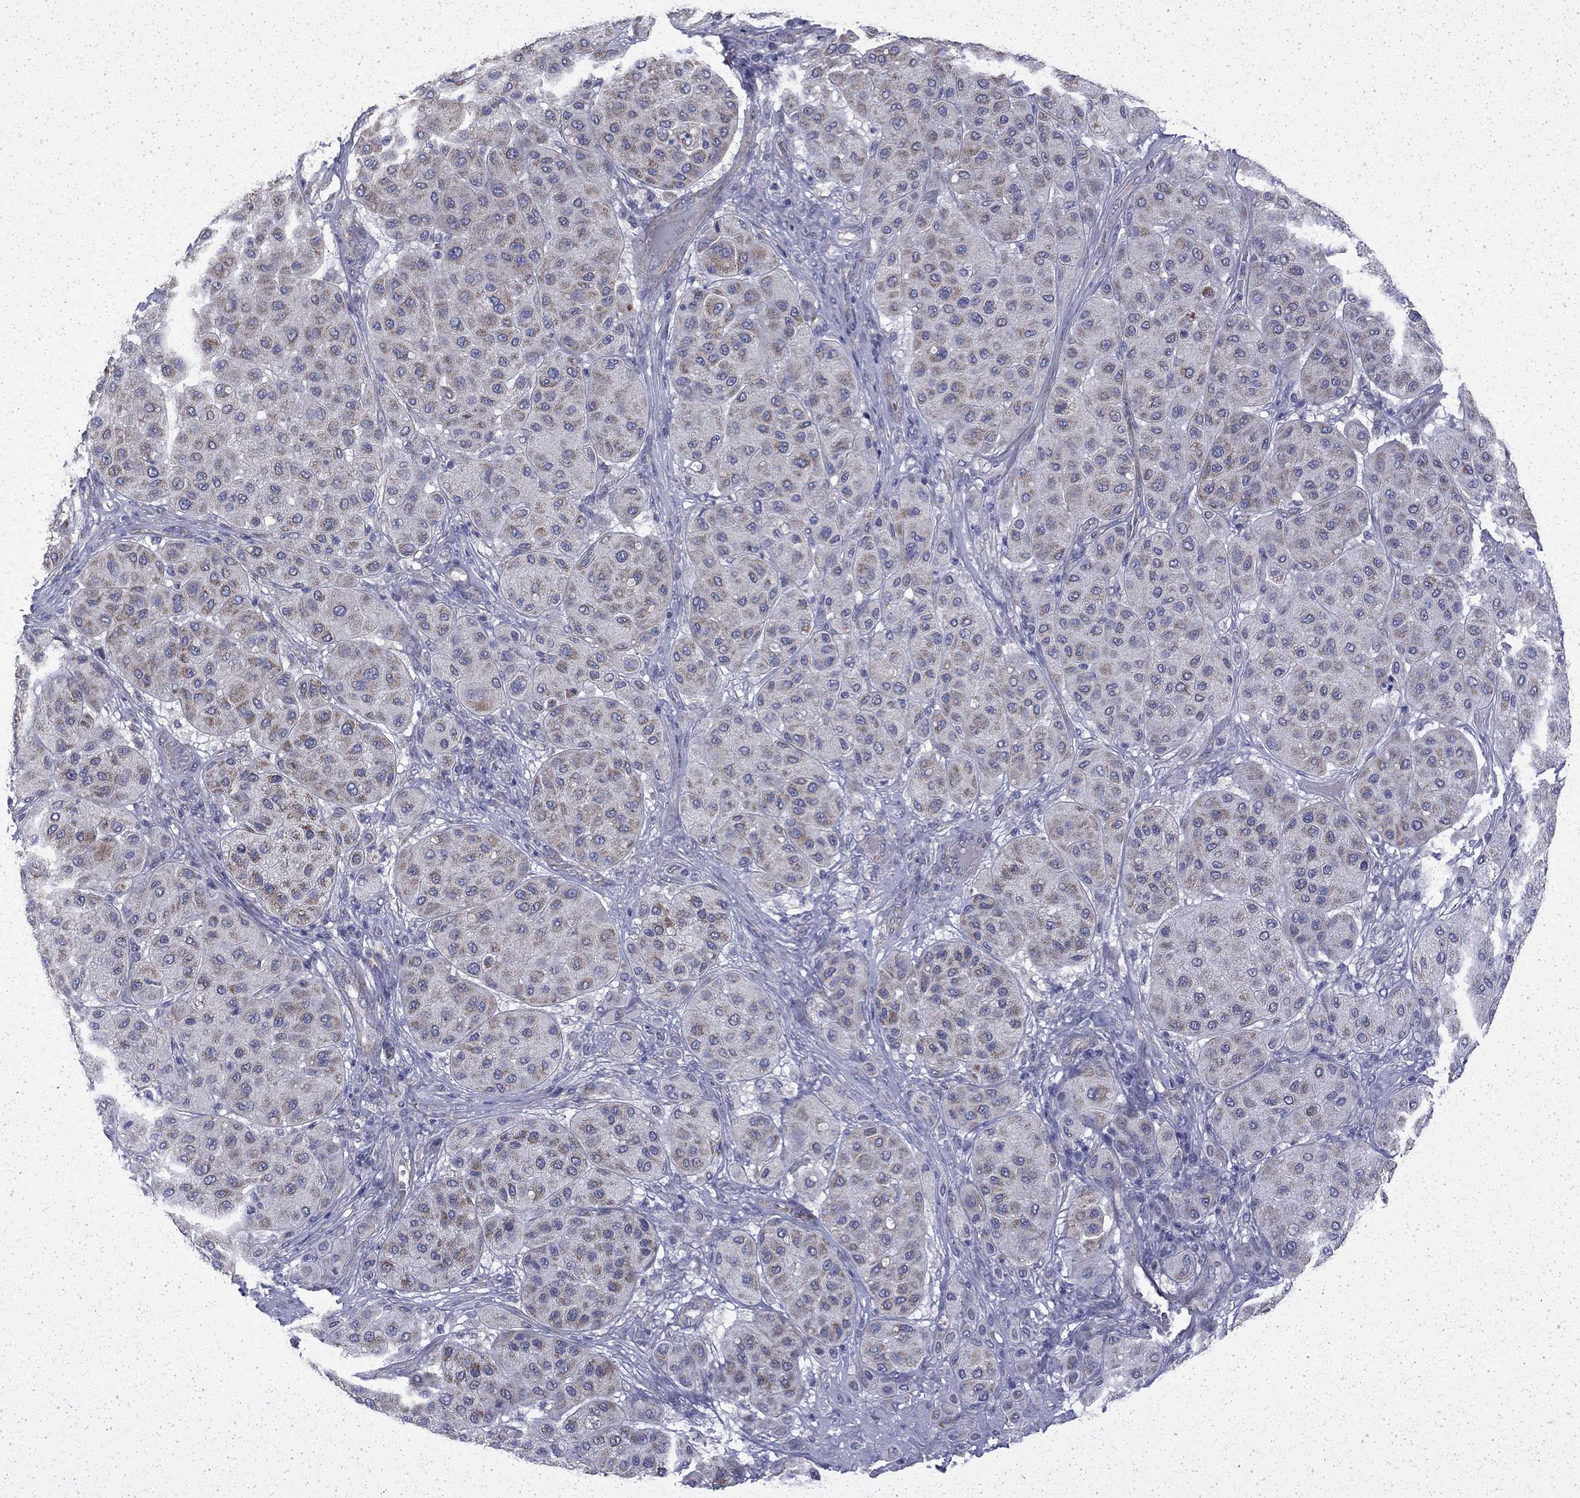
{"staining": {"intensity": "moderate", "quantity": "<25%", "location": "cytoplasmic/membranous"}, "tissue": "melanoma", "cell_type": "Tumor cells", "image_type": "cancer", "snomed": [{"axis": "morphology", "description": "Malignant melanoma, Metastatic site"}, {"axis": "topography", "description": "Smooth muscle"}], "caption": "Moderate cytoplasmic/membranous protein positivity is identified in approximately <25% of tumor cells in malignant melanoma (metastatic site).", "gene": "DTNA", "patient": {"sex": "male", "age": 41}}